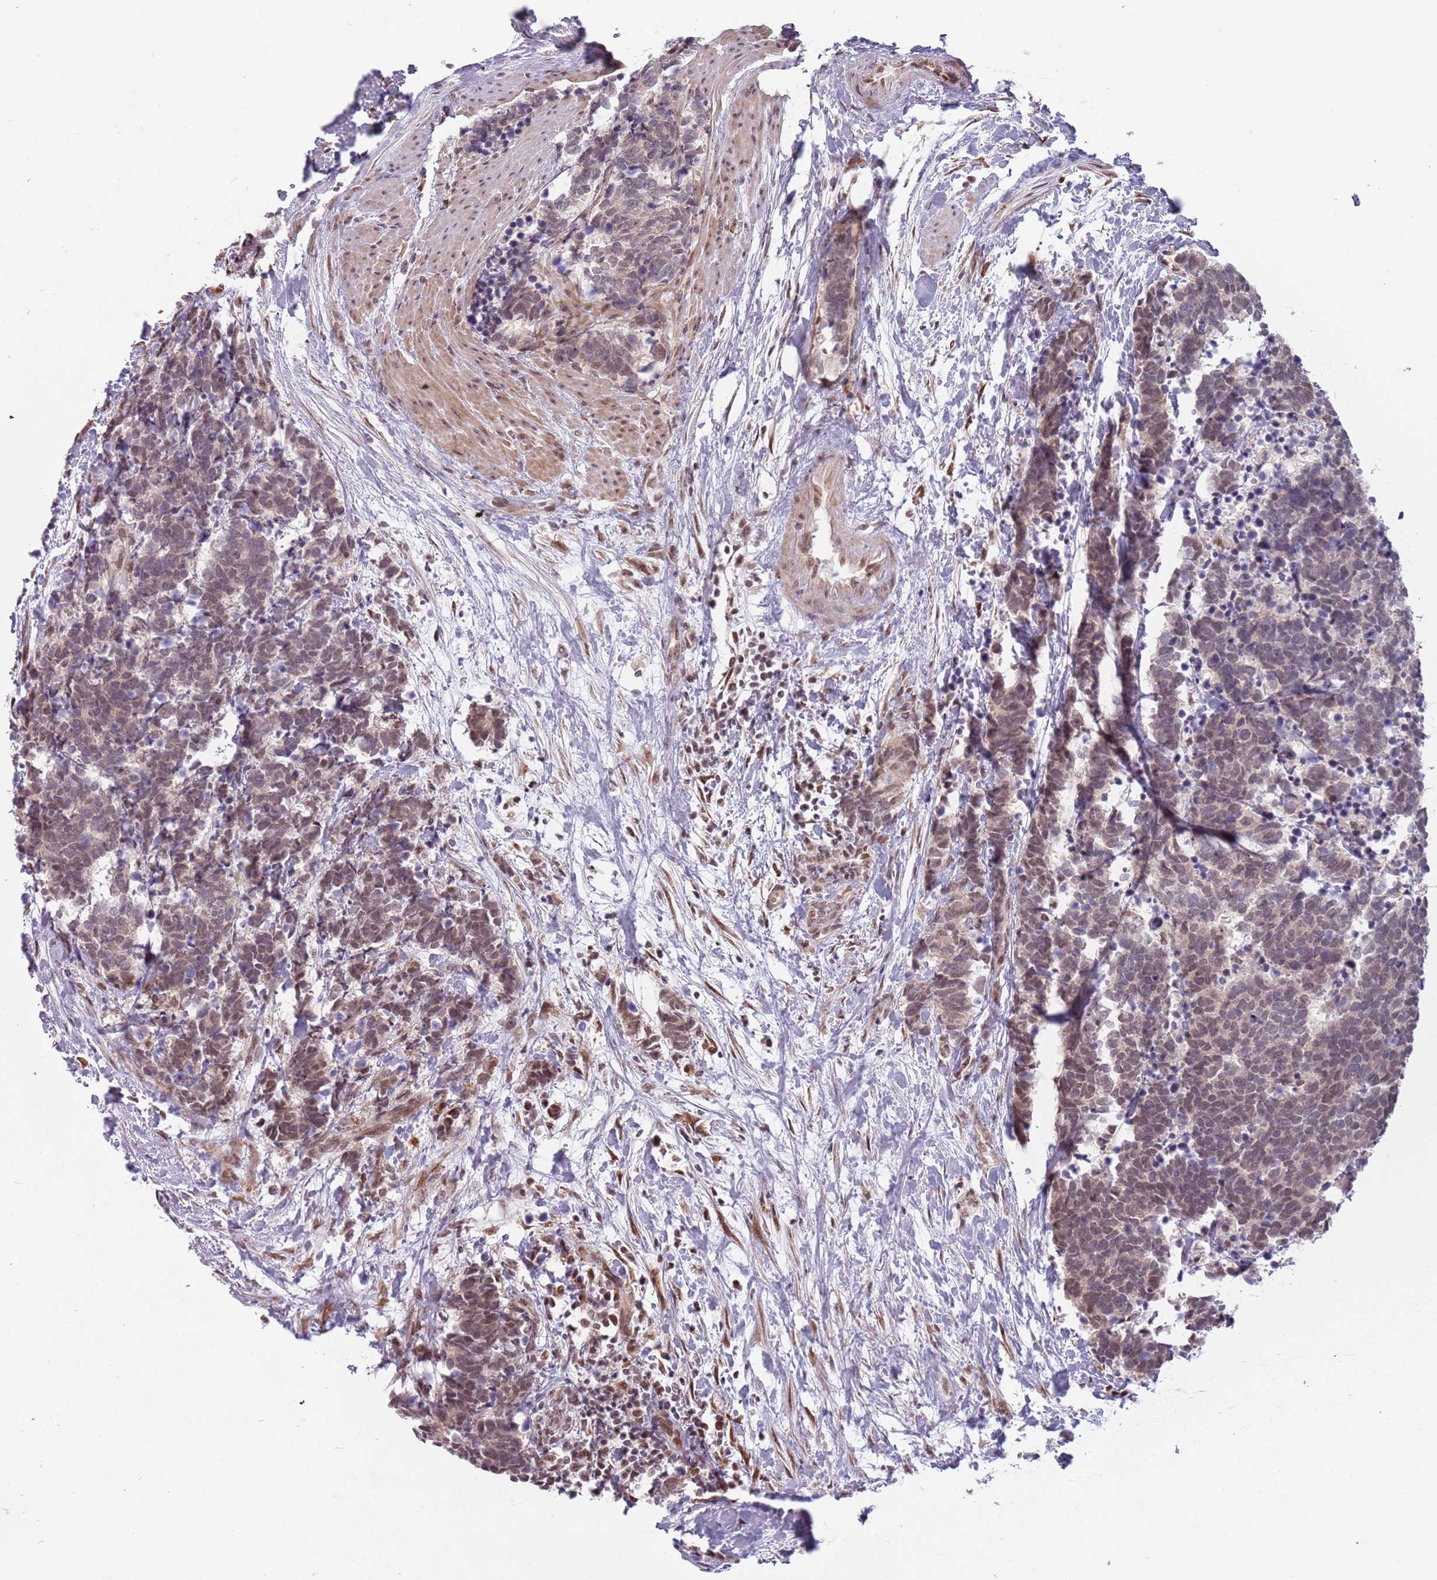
{"staining": {"intensity": "weak", "quantity": "25%-75%", "location": "nuclear"}, "tissue": "carcinoid", "cell_type": "Tumor cells", "image_type": "cancer", "snomed": [{"axis": "morphology", "description": "Carcinoma, NOS"}, {"axis": "morphology", "description": "Carcinoid, malignant, NOS"}, {"axis": "topography", "description": "Prostate"}], "caption": "Carcinoid was stained to show a protein in brown. There is low levels of weak nuclear staining in about 25%-75% of tumor cells.", "gene": "BARD1", "patient": {"sex": "male", "age": 57}}